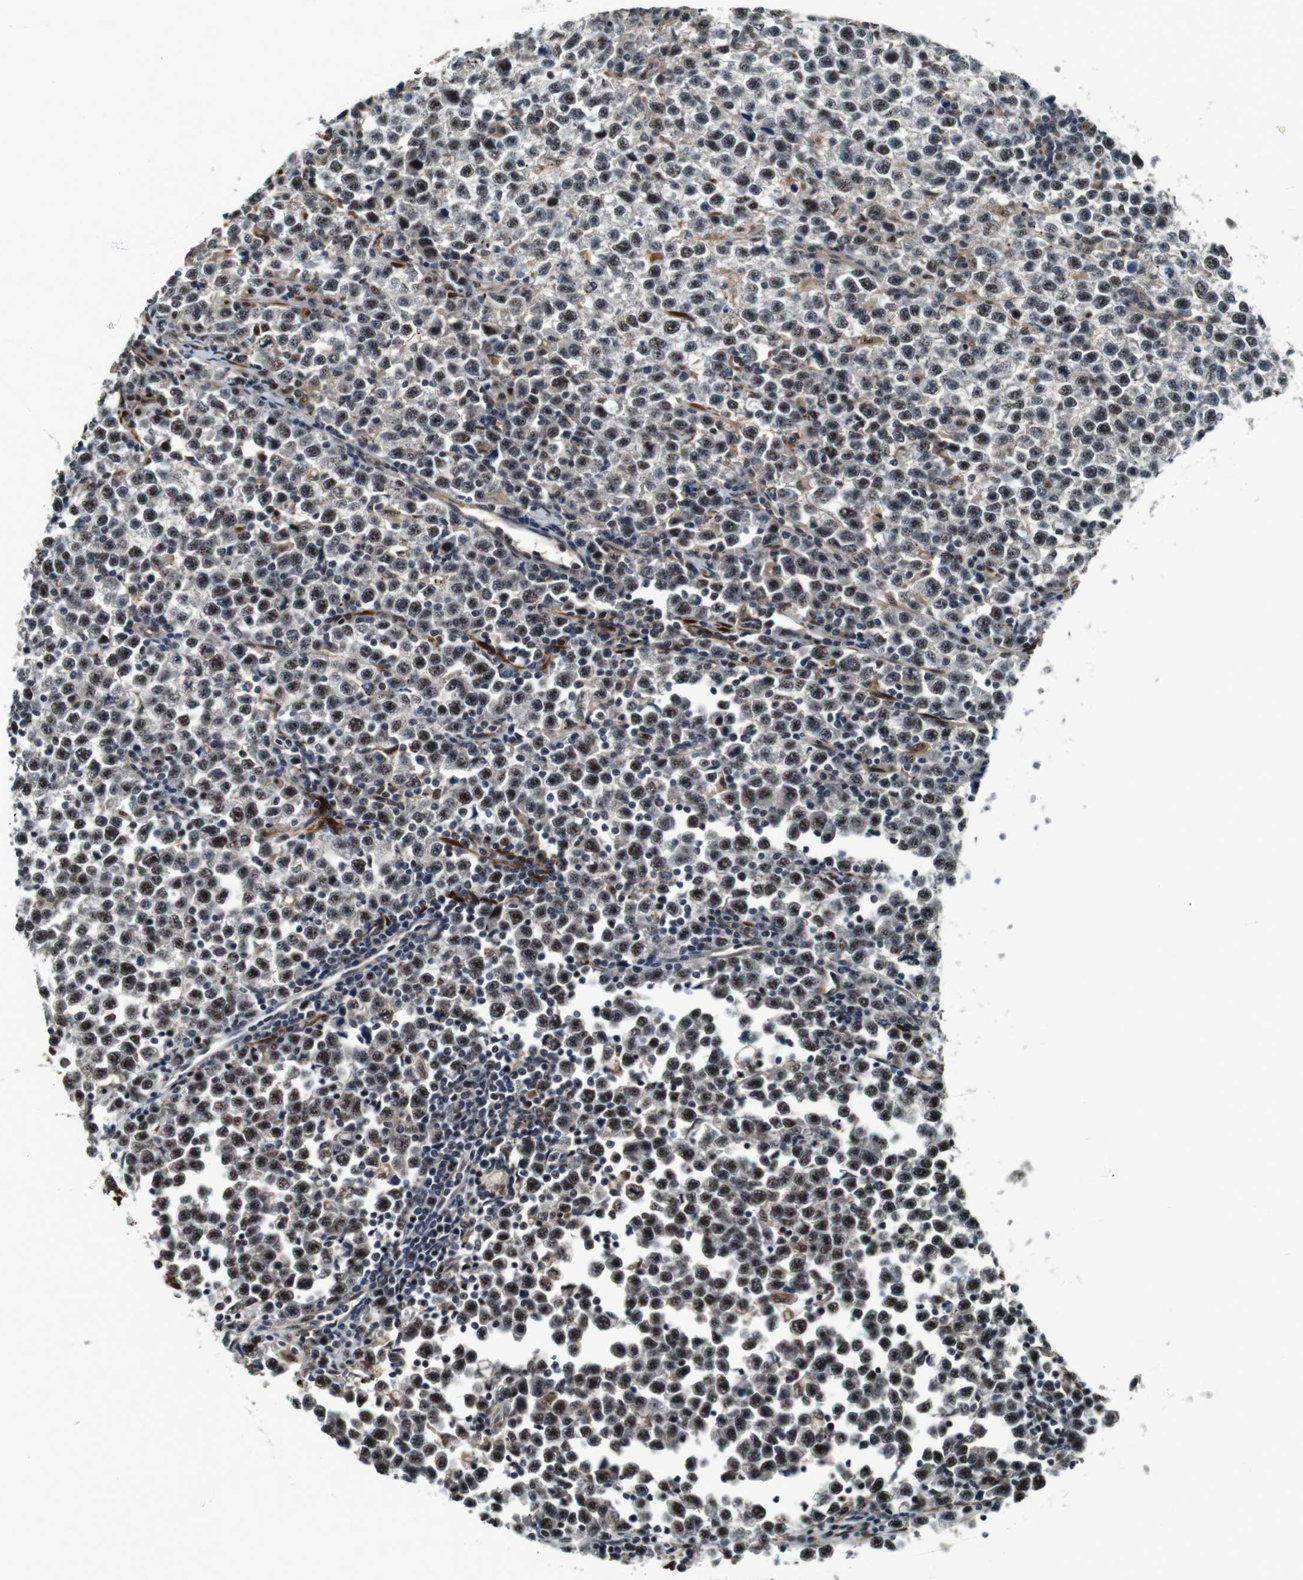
{"staining": {"intensity": "moderate", "quantity": ">75%", "location": "nuclear"}, "tissue": "testis cancer", "cell_type": "Tumor cells", "image_type": "cancer", "snomed": [{"axis": "morphology", "description": "Seminoma, NOS"}, {"axis": "topography", "description": "Testis"}], "caption": "Immunohistochemistry of human testis seminoma shows medium levels of moderate nuclear expression in about >75% of tumor cells. (DAB (3,3'-diaminobenzidine) = brown stain, brightfield microscopy at high magnification).", "gene": "LXN", "patient": {"sex": "male", "age": 43}}